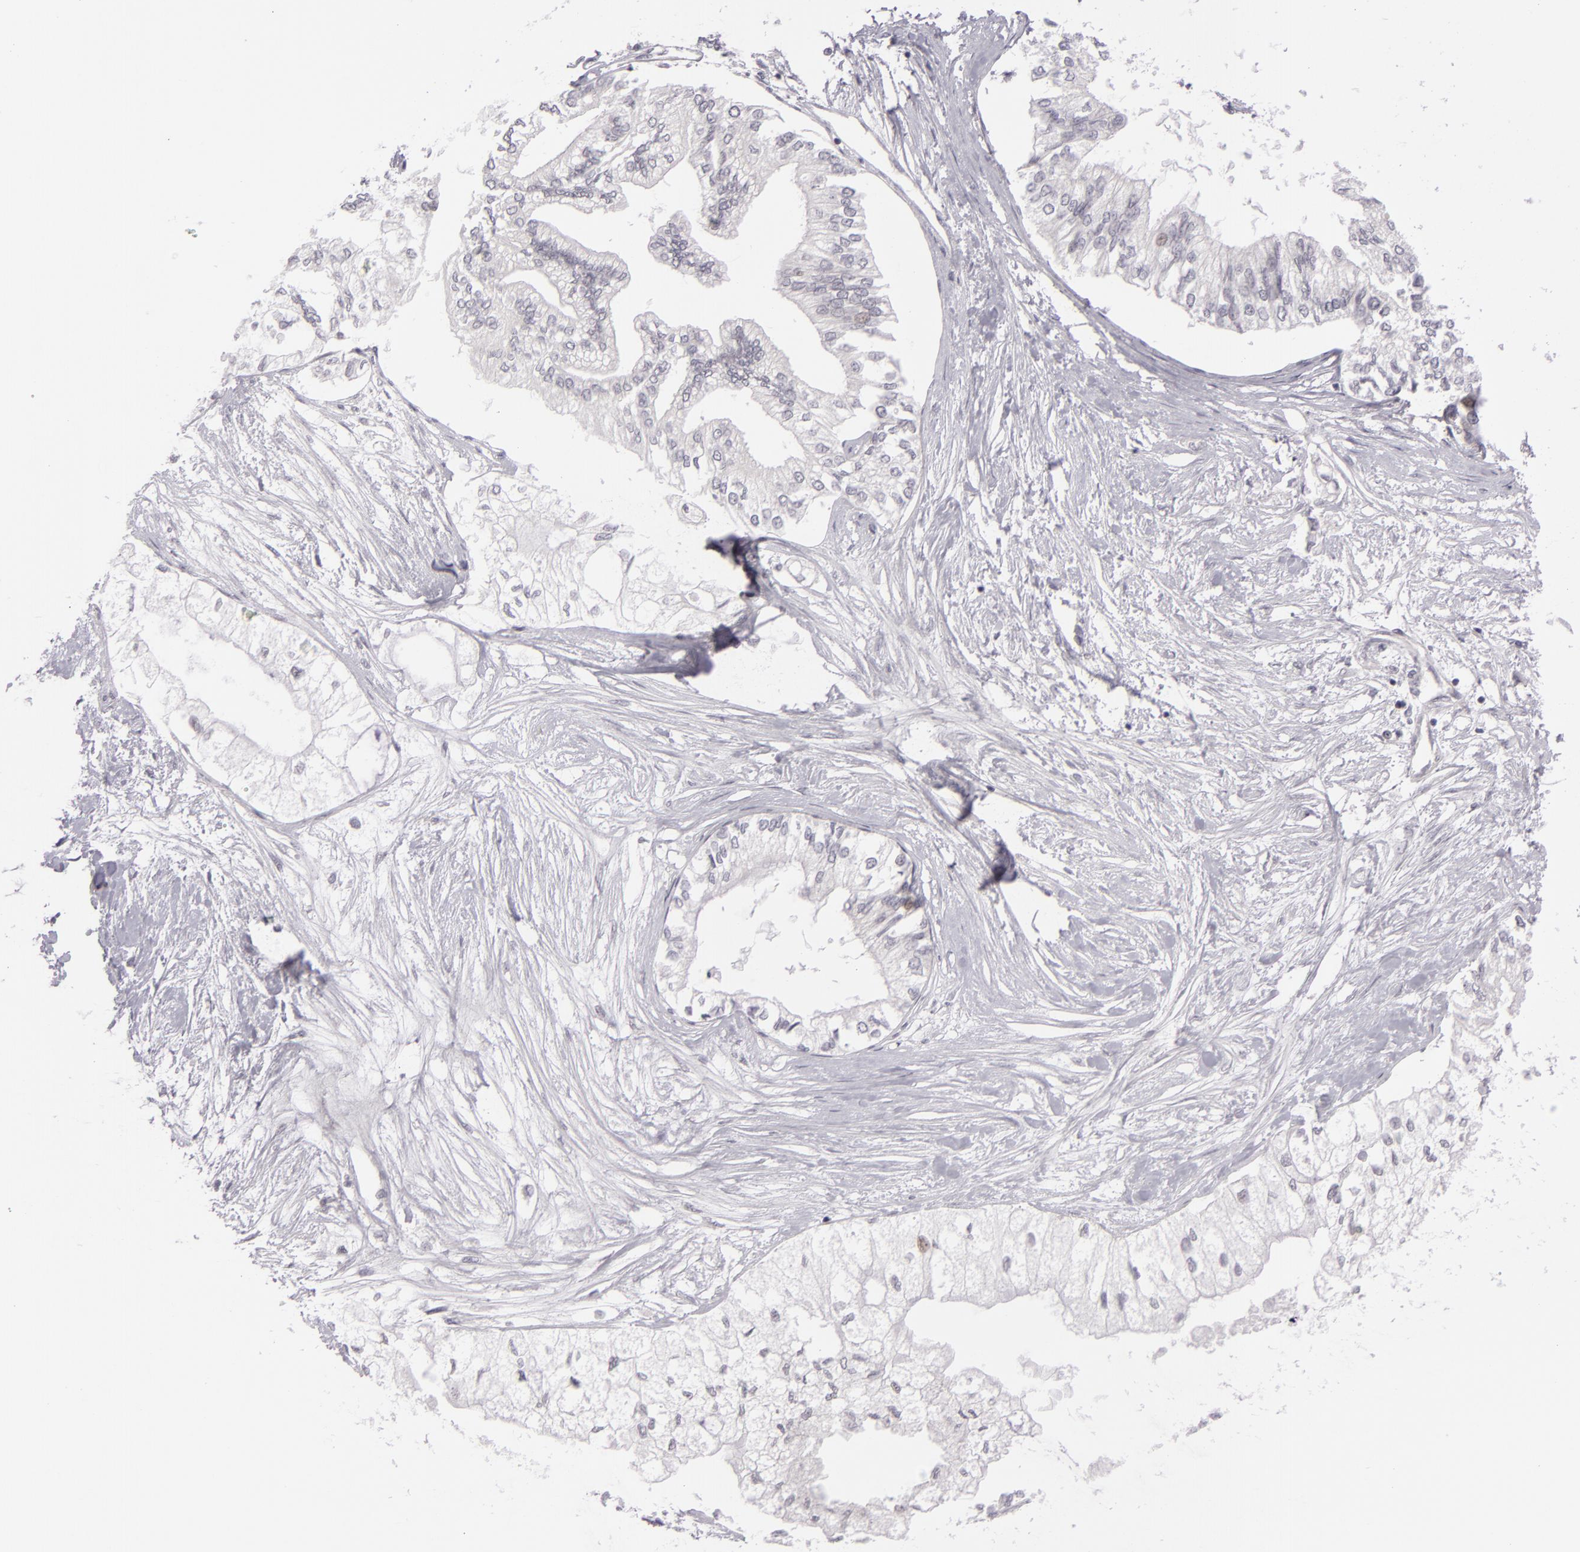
{"staining": {"intensity": "negative", "quantity": "none", "location": "none"}, "tissue": "pancreatic cancer", "cell_type": "Tumor cells", "image_type": "cancer", "snomed": [{"axis": "morphology", "description": "Adenocarcinoma, NOS"}, {"axis": "topography", "description": "Pancreas"}], "caption": "Immunohistochemistry micrograph of pancreatic cancer stained for a protein (brown), which shows no staining in tumor cells.", "gene": "ZNF205", "patient": {"sex": "male", "age": 79}}